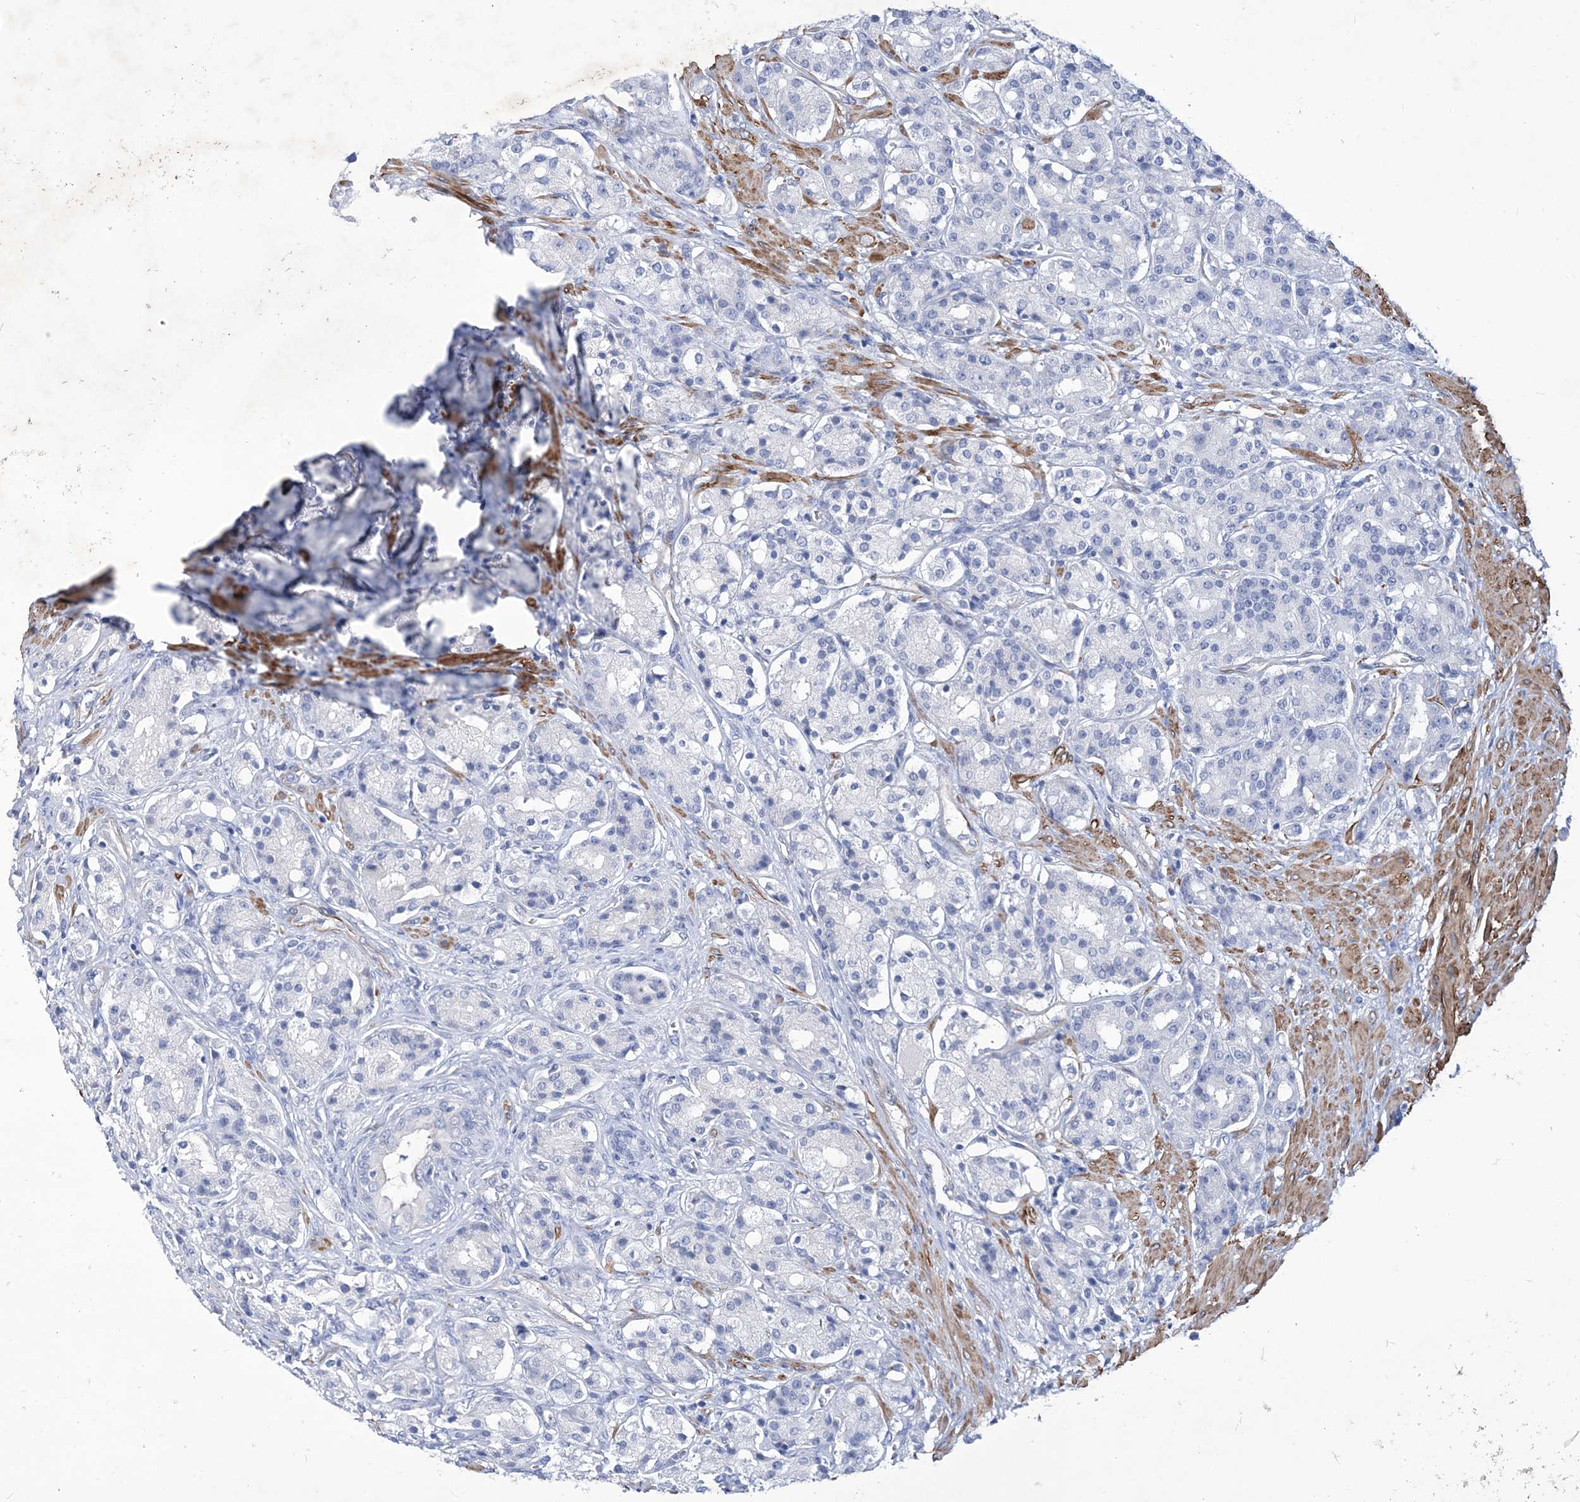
{"staining": {"intensity": "negative", "quantity": "none", "location": "none"}, "tissue": "prostate cancer", "cell_type": "Tumor cells", "image_type": "cancer", "snomed": [{"axis": "morphology", "description": "Adenocarcinoma, High grade"}, {"axis": "topography", "description": "Prostate"}], "caption": "Immunohistochemistry (IHC) histopathology image of neoplastic tissue: human prostate cancer (adenocarcinoma (high-grade)) stained with DAB (3,3'-diaminobenzidine) displays no significant protein expression in tumor cells. Brightfield microscopy of immunohistochemistry stained with DAB (3,3'-diaminobenzidine) (brown) and hematoxylin (blue), captured at high magnification.", "gene": "WDR74", "patient": {"sex": "male", "age": 60}}